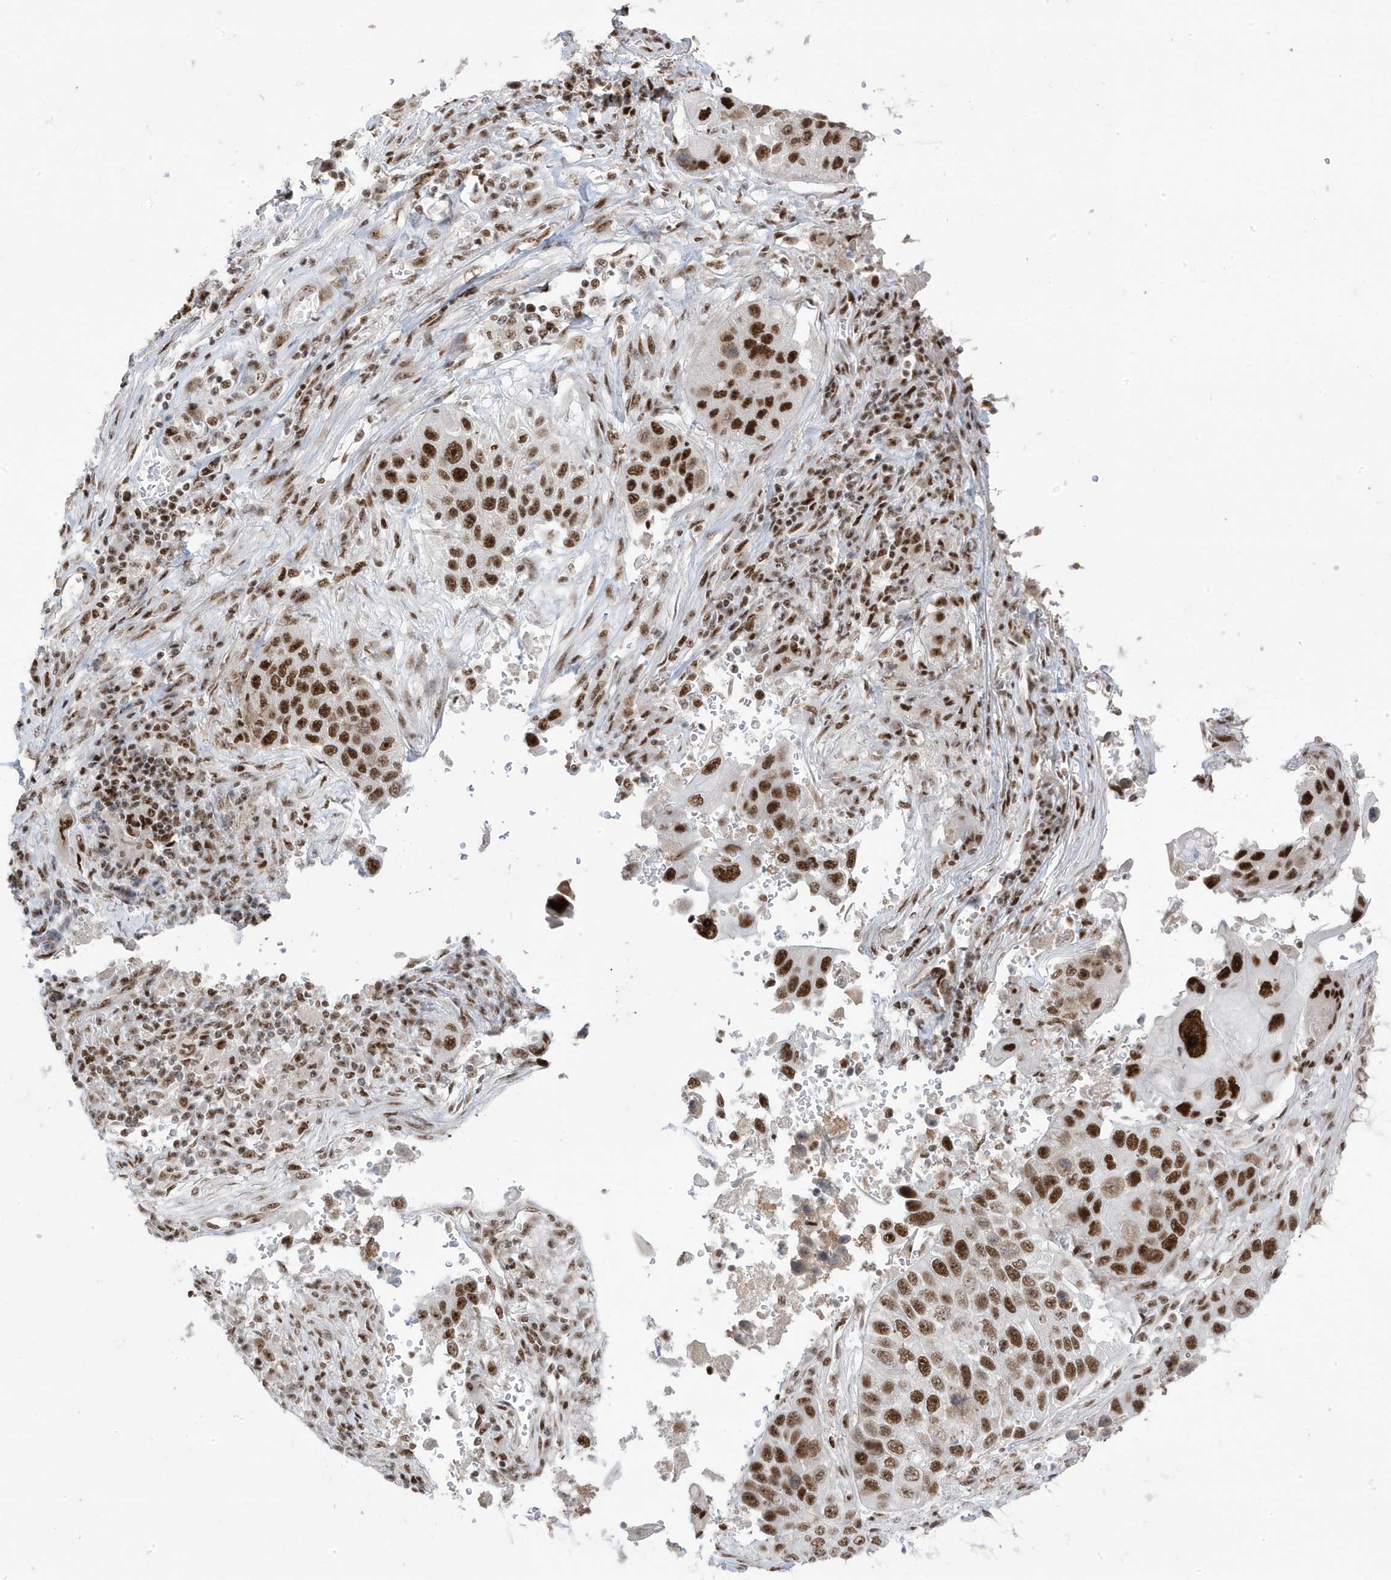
{"staining": {"intensity": "strong", "quantity": ">75%", "location": "nuclear"}, "tissue": "lung cancer", "cell_type": "Tumor cells", "image_type": "cancer", "snomed": [{"axis": "morphology", "description": "Squamous cell carcinoma, NOS"}, {"axis": "topography", "description": "Lung"}], "caption": "Strong nuclear protein positivity is present in approximately >75% of tumor cells in squamous cell carcinoma (lung). The protein is shown in brown color, while the nuclei are stained blue.", "gene": "MTREX", "patient": {"sex": "male", "age": 61}}